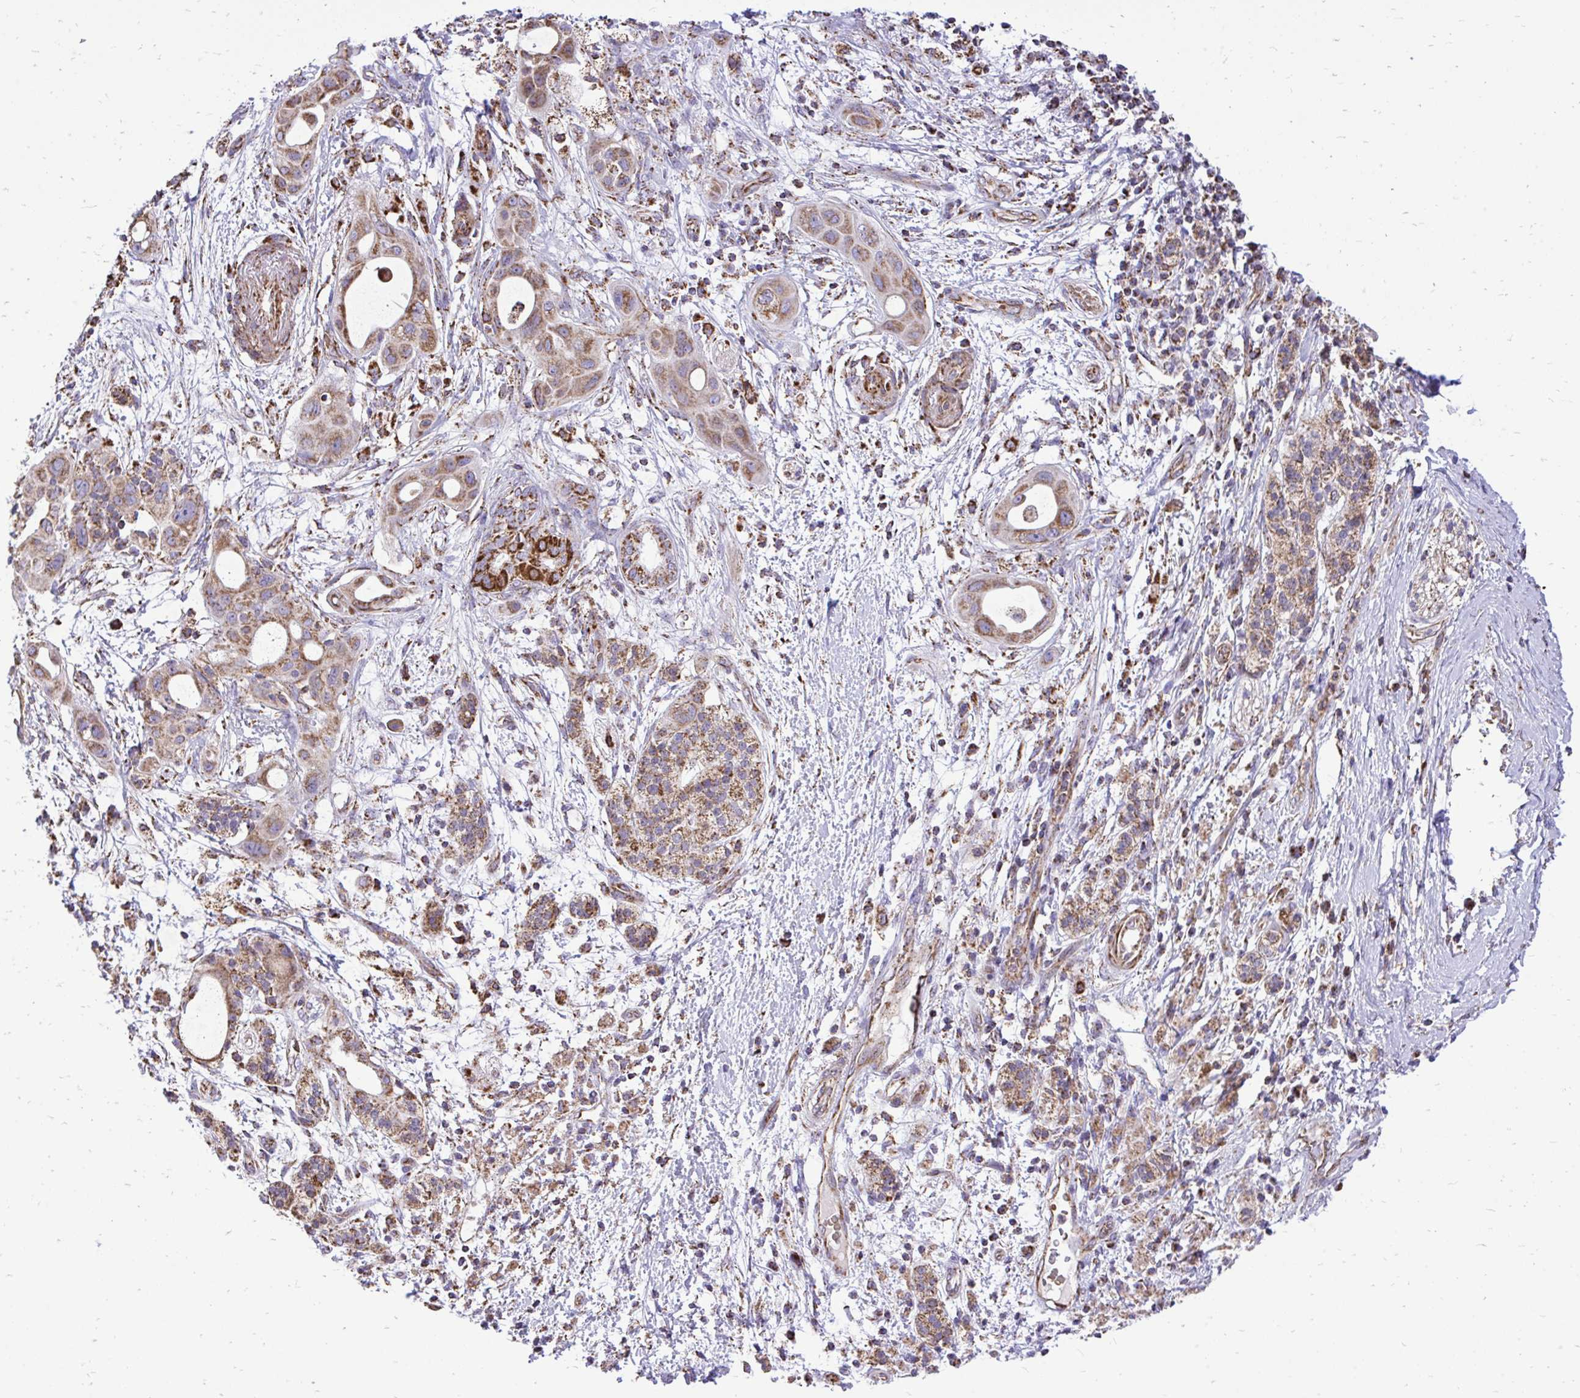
{"staining": {"intensity": "moderate", "quantity": ">75%", "location": "cytoplasmic/membranous"}, "tissue": "pancreatic cancer", "cell_type": "Tumor cells", "image_type": "cancer", "snomed": [{"axis": "morphology", "description": "Adenocarcinoma, NOS"}, {"axis": "topography", "description": "Pancreas"}], "caption": "DAB (3,3'-diaminobenzidine) immunohistochemical staining of adenocarcinoma (pancreatic) reveals moderate cytoplasmic/membranous protein staining in about >75% of tumor cells.", "gene": "UBE2C", "patient": {"sex": "male", "age": 68}}